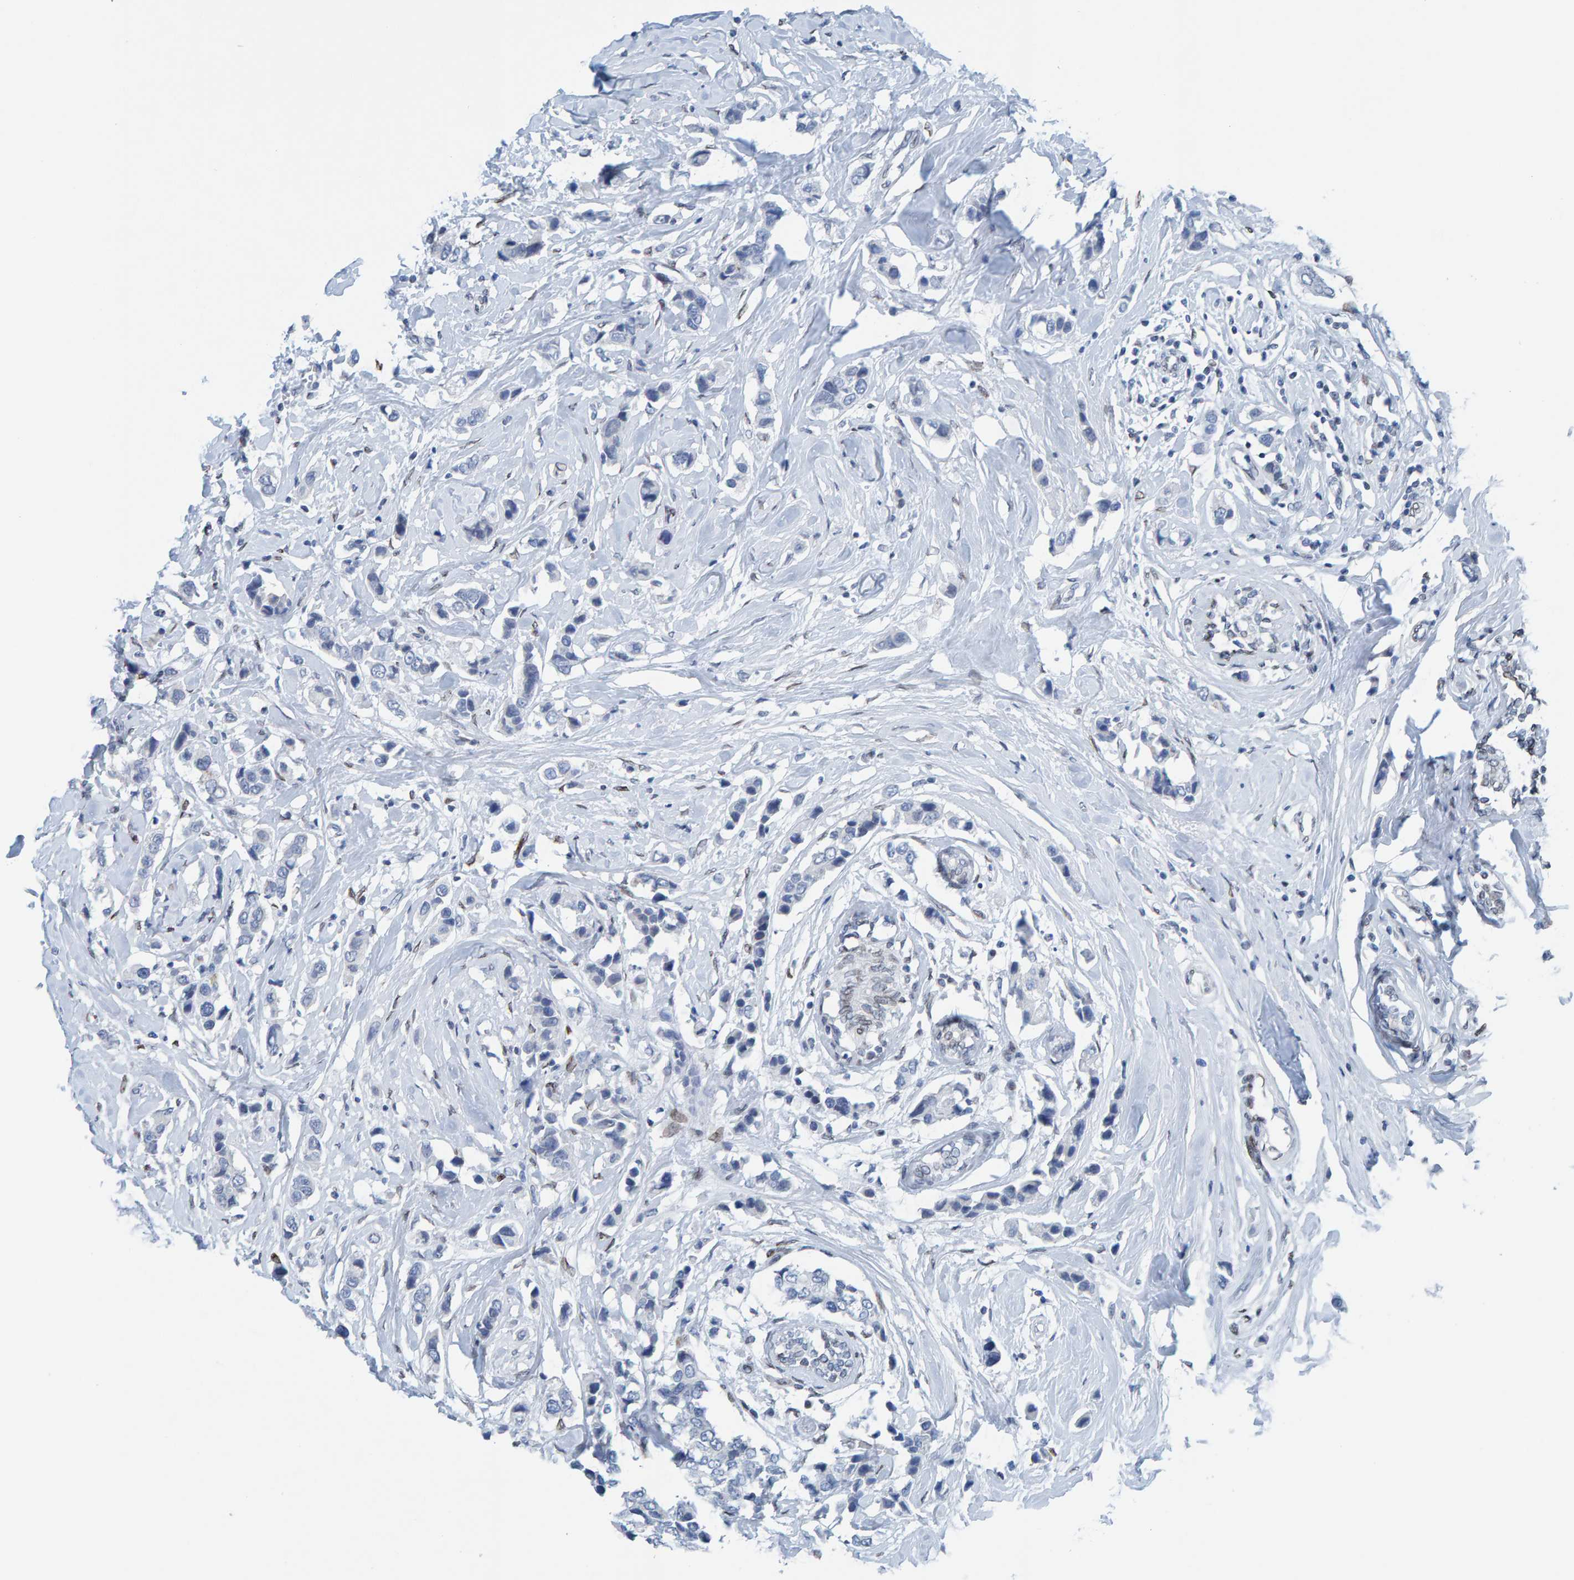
{"staining": {"intensity": "negative", "quantity": "none", "location": "none"}, "tissue": "breast cancer", "cell_type": "Tumor cells", "image_type": "cancer", "snomed": [{"axis": "morphology", "description": "Normal tissue, NOS"}, {"axis": "morphology", "description": "Duct carcinoma"}, {"axis": "topography", "description": "Breast"}], "caption": "Histopathology image shows no protein positivity in tumor cells of invasive ductal carcinoma (breast) tissue. Brightfield microscopy of immunohistochemistry stained with DAB (3,3'-diaminobenzidine) (brown) and hematoxylin (blue), captured at high magnification.", "gene": "LMNB2", "patient": {"sex": "female", "age": 50}}